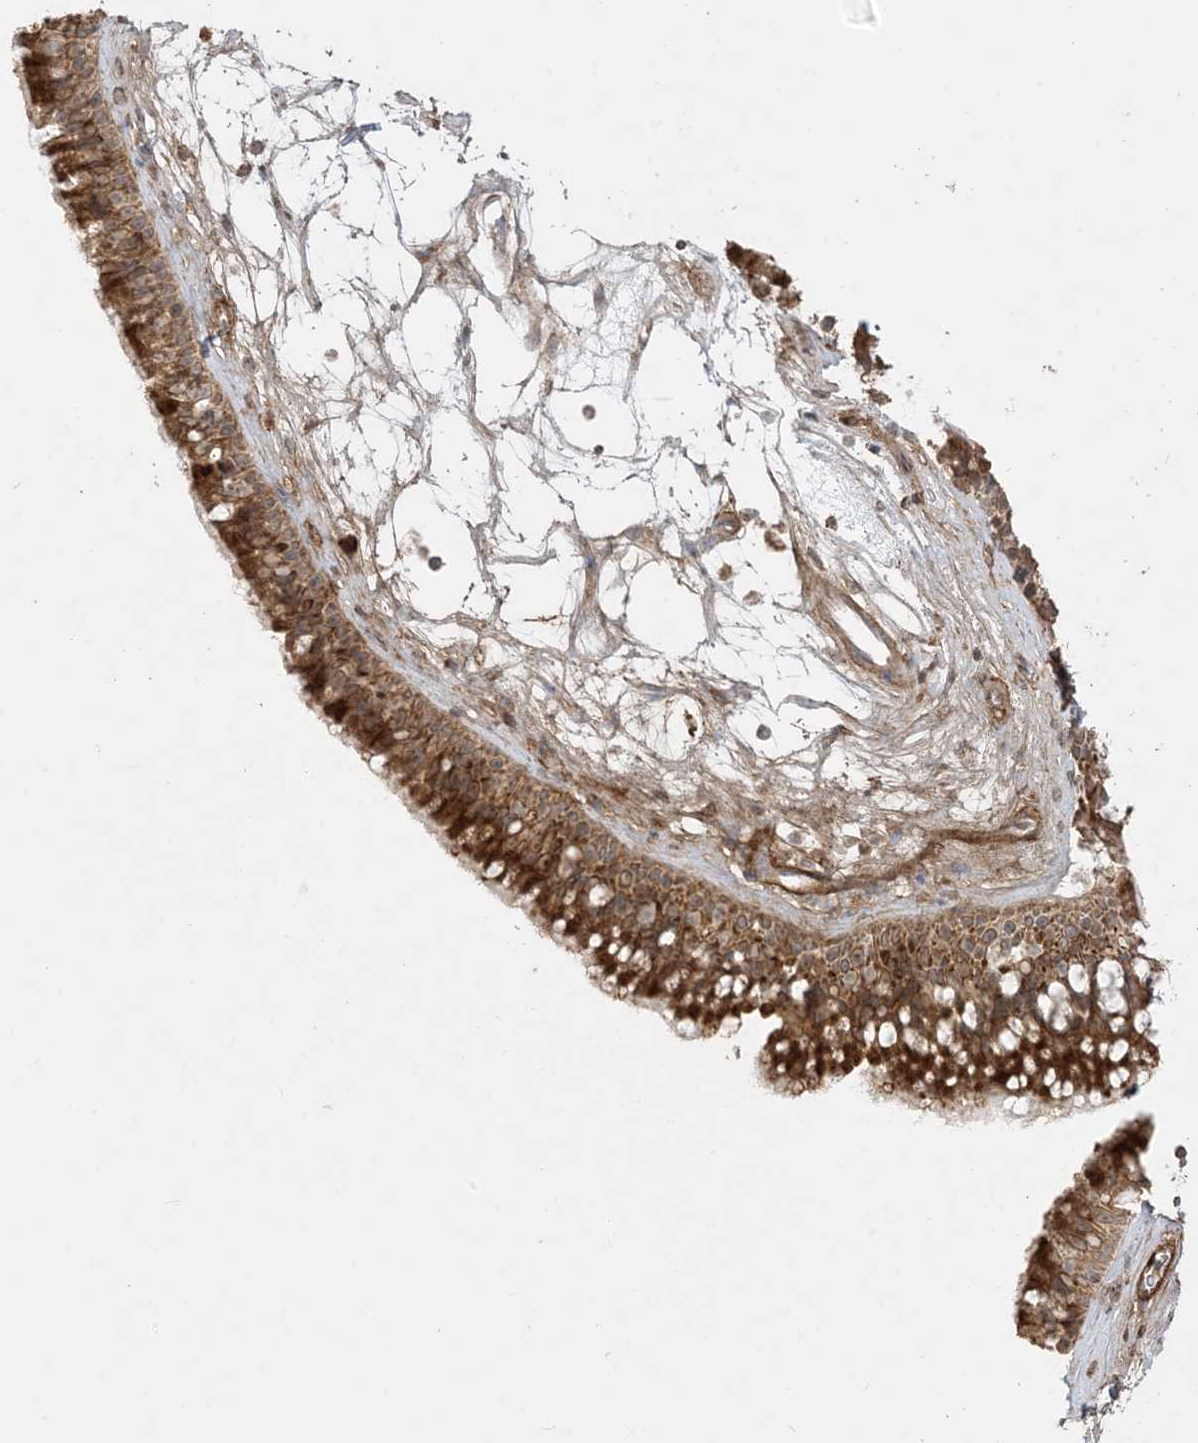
{"staining": {"intensity": "strong", "quantity": ">75%", "location": "cytoplasmic/membranous"}, "tissue": "nasopharynx", "cell_type": "Respiratory epithelial cells", "image_type": "normal", "snomed": [{"axis": "morphology", "description": "Normal tissue, NOS"}, {"axis": "topography", "description": "Nasopharynx"}], "caption": "A brown stain shows strong cytoplasmic/membranous positivity of a protein in respiratory epithelial cells of unremarkable nasopharynx.", "gene": "SIRT3", "patient": {"sex": "male", "age": 64}}